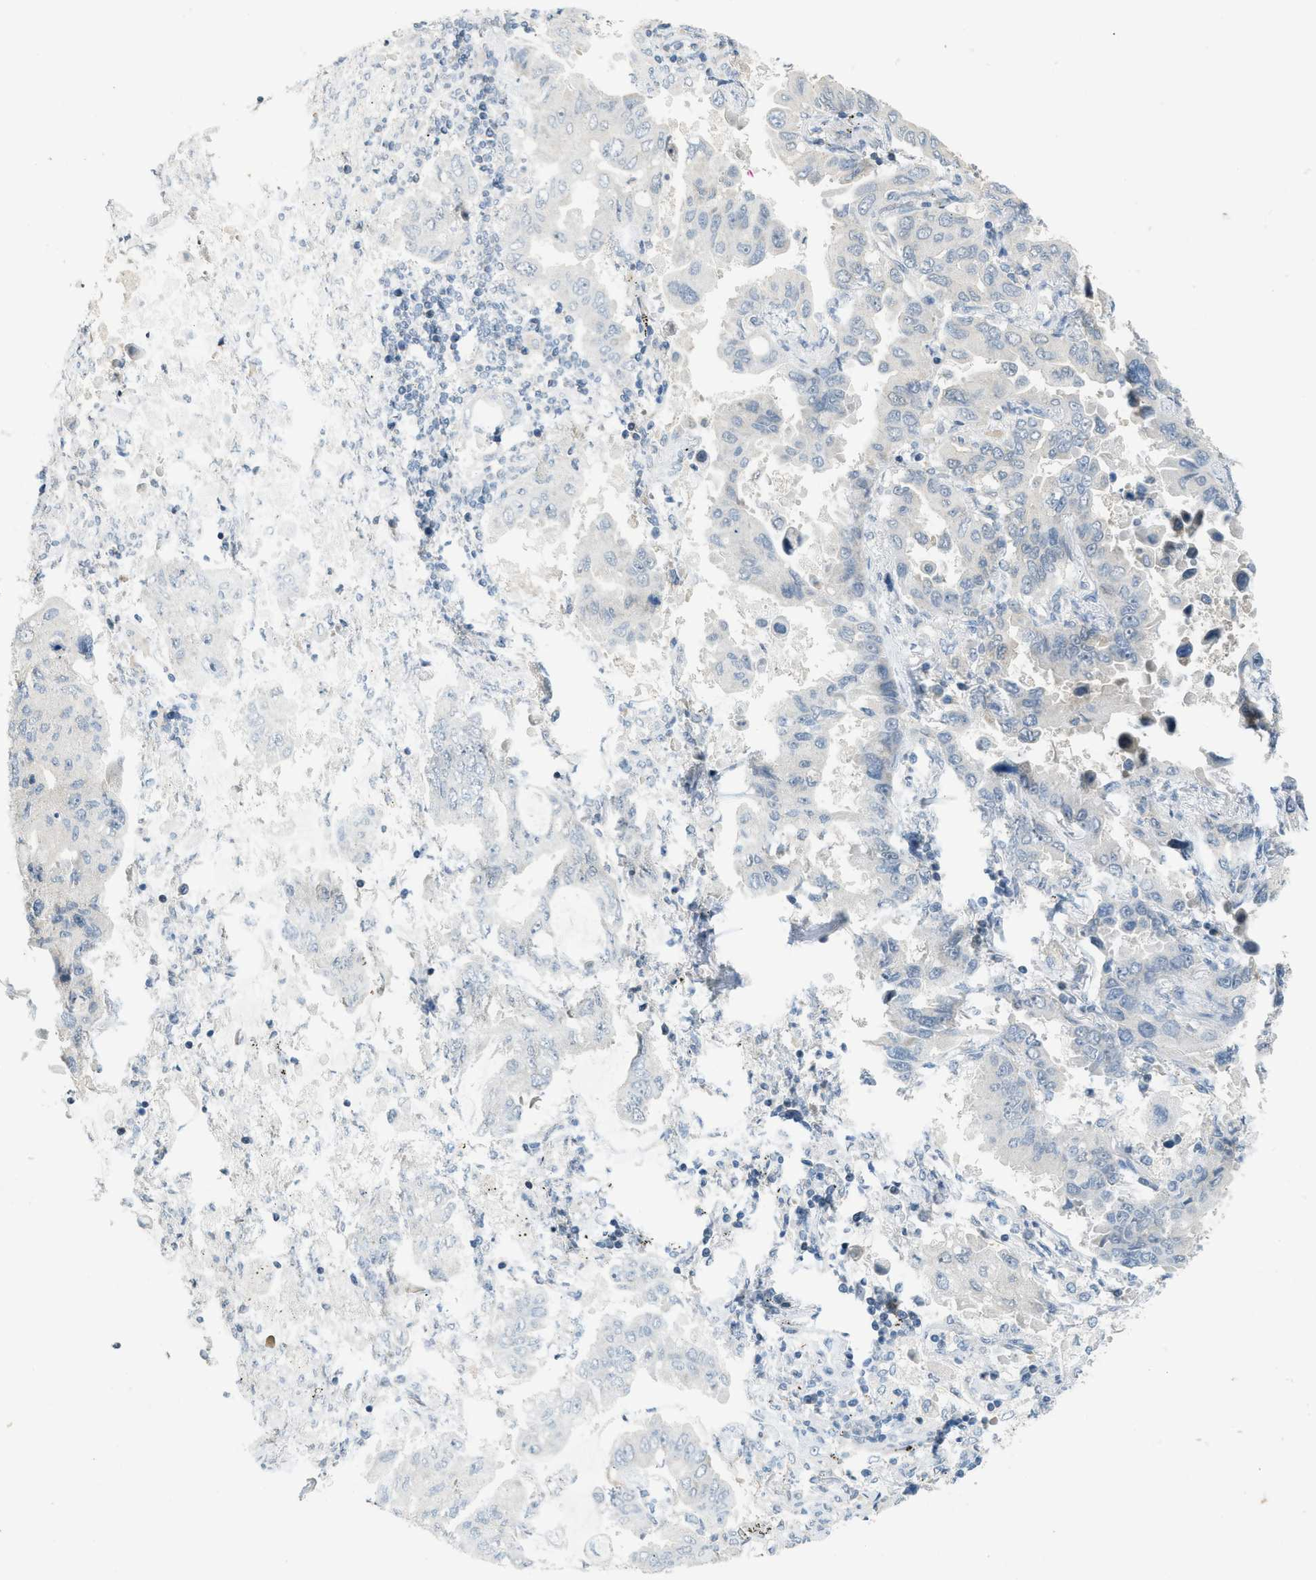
{"staining": {"intensity": "negative", "quantity": "none", "location": "none"}, "tissue": "lung cancer", "cell_type": "Tumor cells", "image_type": "cancer", "snomed": [{"axis": "morphology", "description": "Adenocarcinoma, NOS"}, {"axis": "topography", "description": "Lung"}], "caption": "Tumor cells are negative for brown protein staining in lung cancer.", "gene": "TXNDC2", "patient": {"sex": "male", "age": 64}}